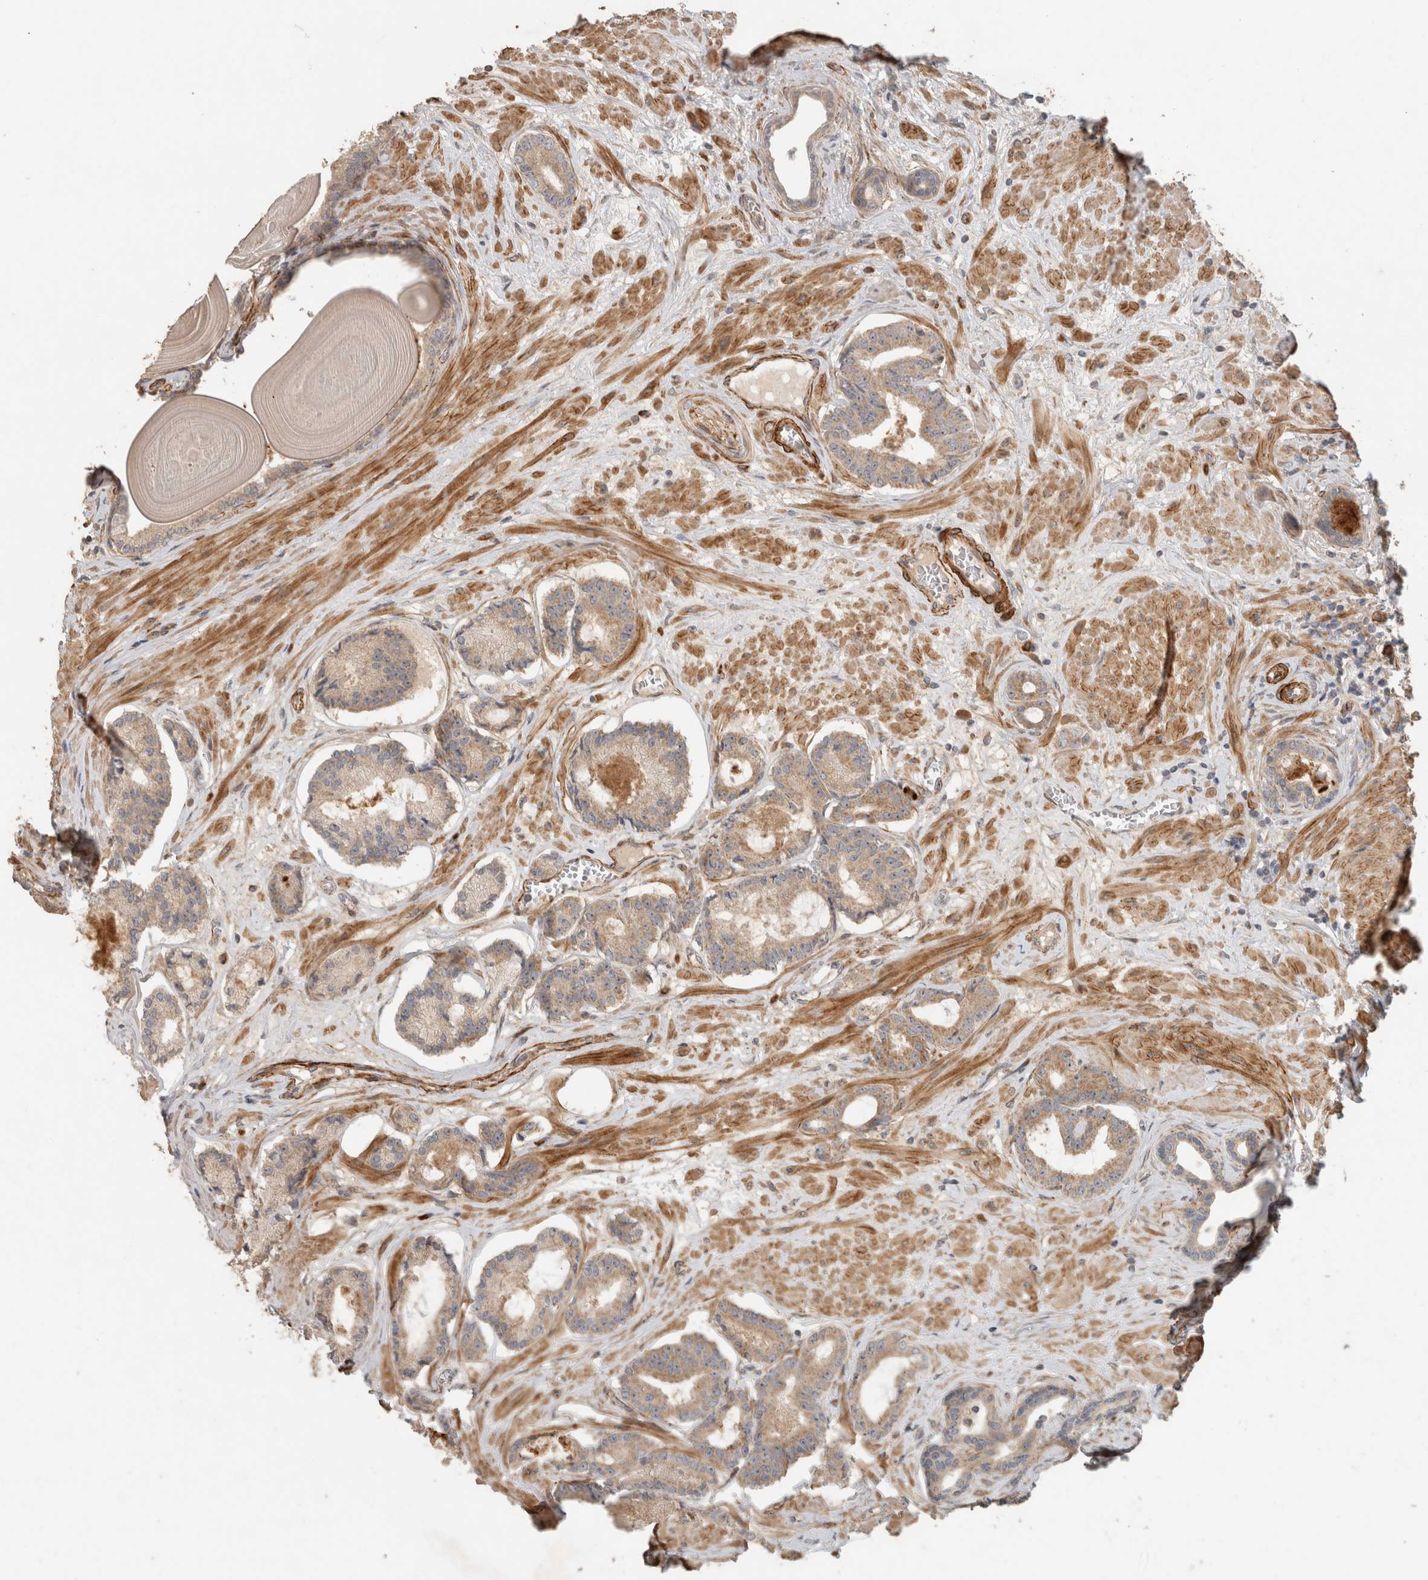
{"staining": {"intensity": "weak", "quantity": ">75%", "location": "cytoplasmic/membranous"}, "tissue": "prostate cancer", "cell_type": "Tumor cells", "image_type": "cancer", "snomed": [{"axis": "morphology", "description": "Adenocarcinoma, Low grade"}, {"axis": "topography", "description": "Prostate"}], "caption": "Adenocarcinoma (low-grade) (prostate) tissue shows weak cytoplasmic/membranous staining in approximately >75% of tumor cells", "gene": "SIPA1L2", "patient": {"sex": "male", "age": 60}}